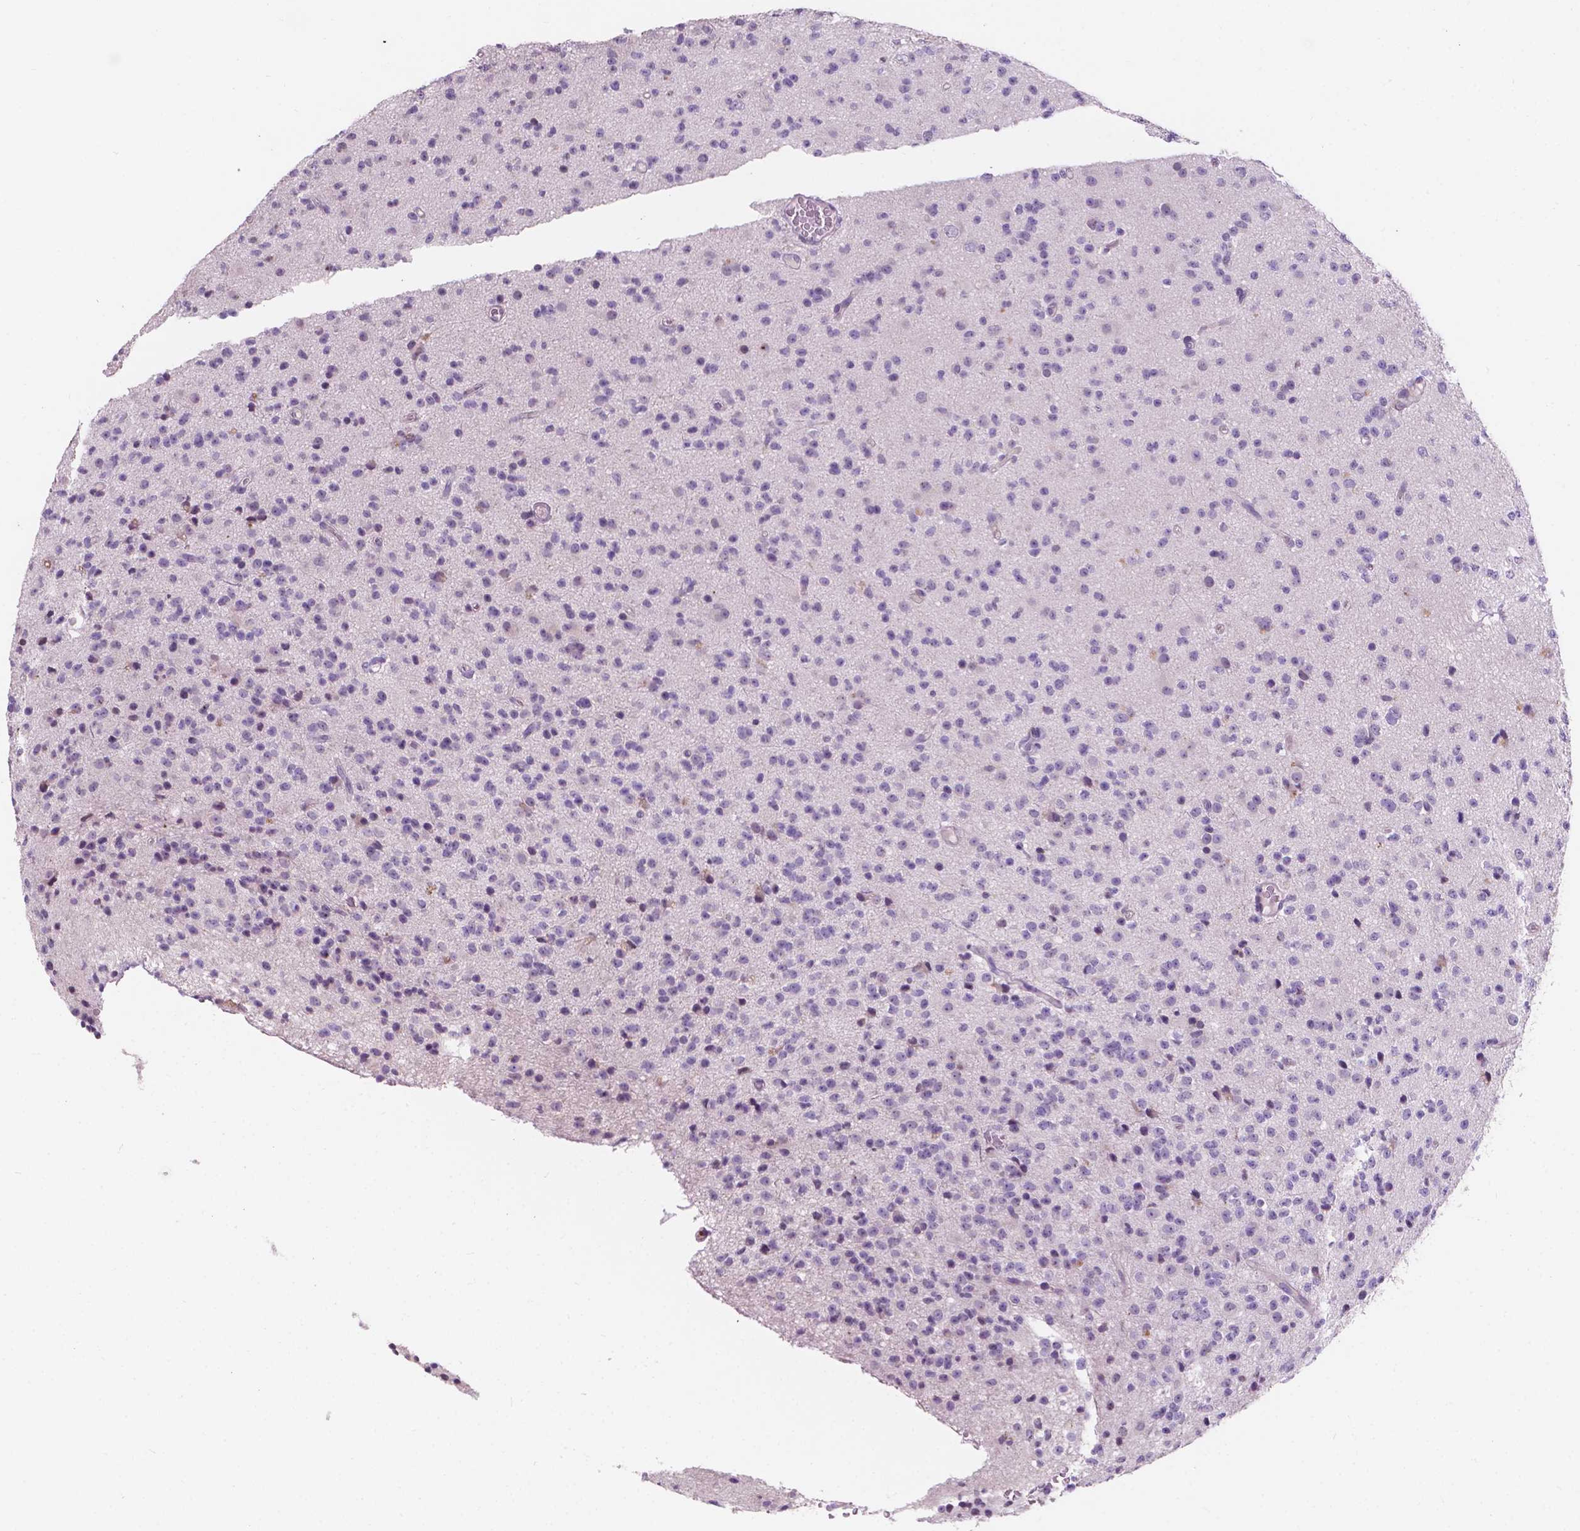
{"staining": {"intensity": "negative", "quantity": "none", "location": "none"}, "tissue": "glioma", "cell_type": "Tumor cells", "image_type": "cancer", "snomed": [{"axis": "morphology", "description": "Glioma, malignant, High grade"}, {"axis": "topography", "description": "Brain"}], "caption": "Immunohistochemistry image of malignant glioma (high-grade) stained for a protein (brown), which reveals no expression in tumor cells. (Immunohistochemistry (ihc), brightfield microscopy, high magnification).", "gene": "IREB2", "patient": {"sex": "male", "age": 36}}